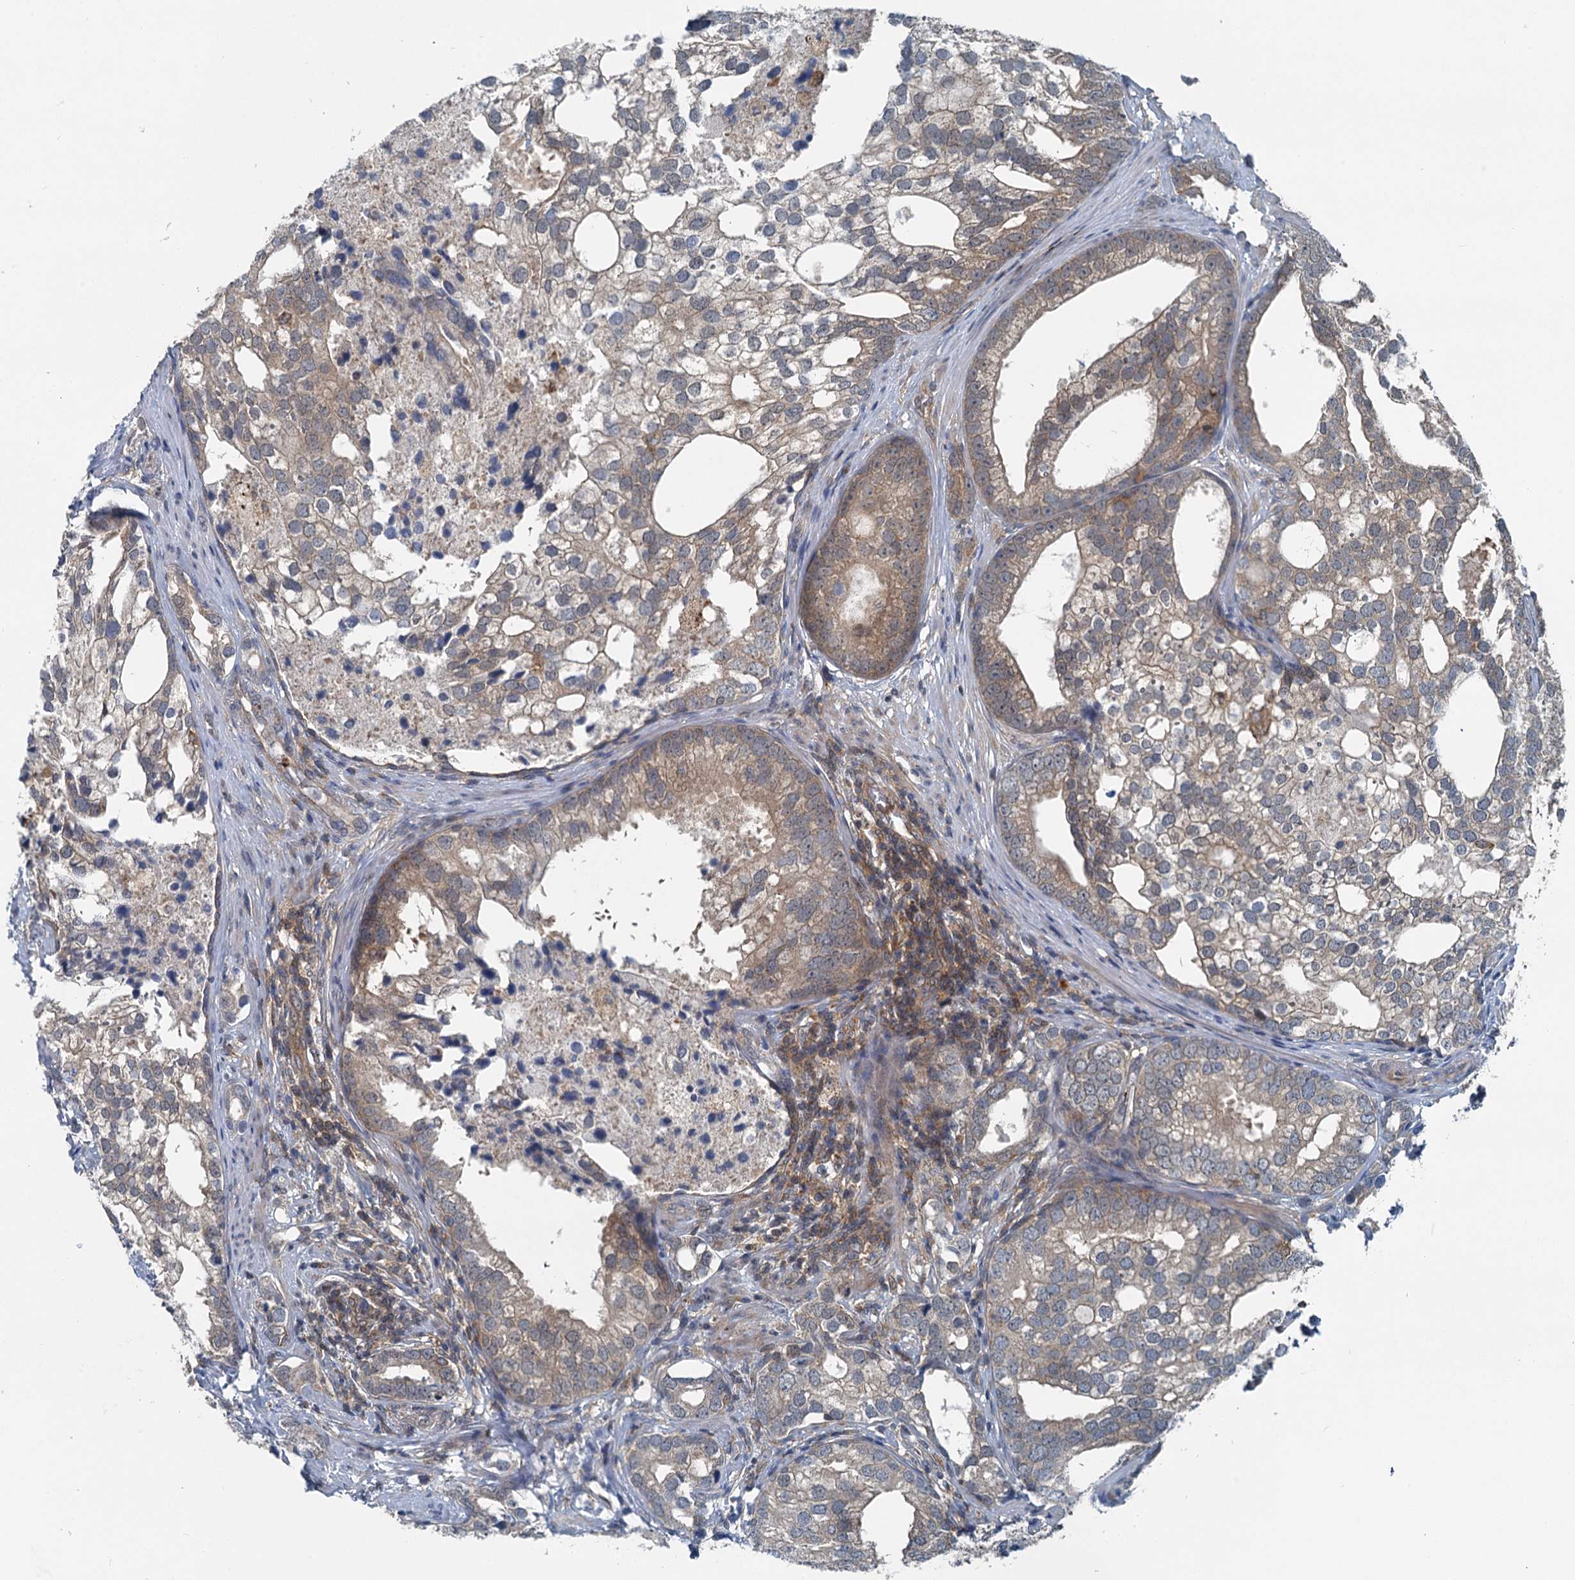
{"staining": {"intensity": "weak", "quantity": "25%-75%", "location": "cytoplasmic/membranous"}, "tissue": "prostate cancer", "cell_type": "Tumor cells", "image_type": "cancer", "snomed": [{"axis": "morphology", "description": "Adenocarcinoma, High grade"}, {"axis": "topography", "description": "Prostate"}], "caption": "Prostate cancer stained with a protein marker demonstrates weak staining in tumor cells.", "gene": "GCLM", "patient": {"sex": "male", "age": 75}}